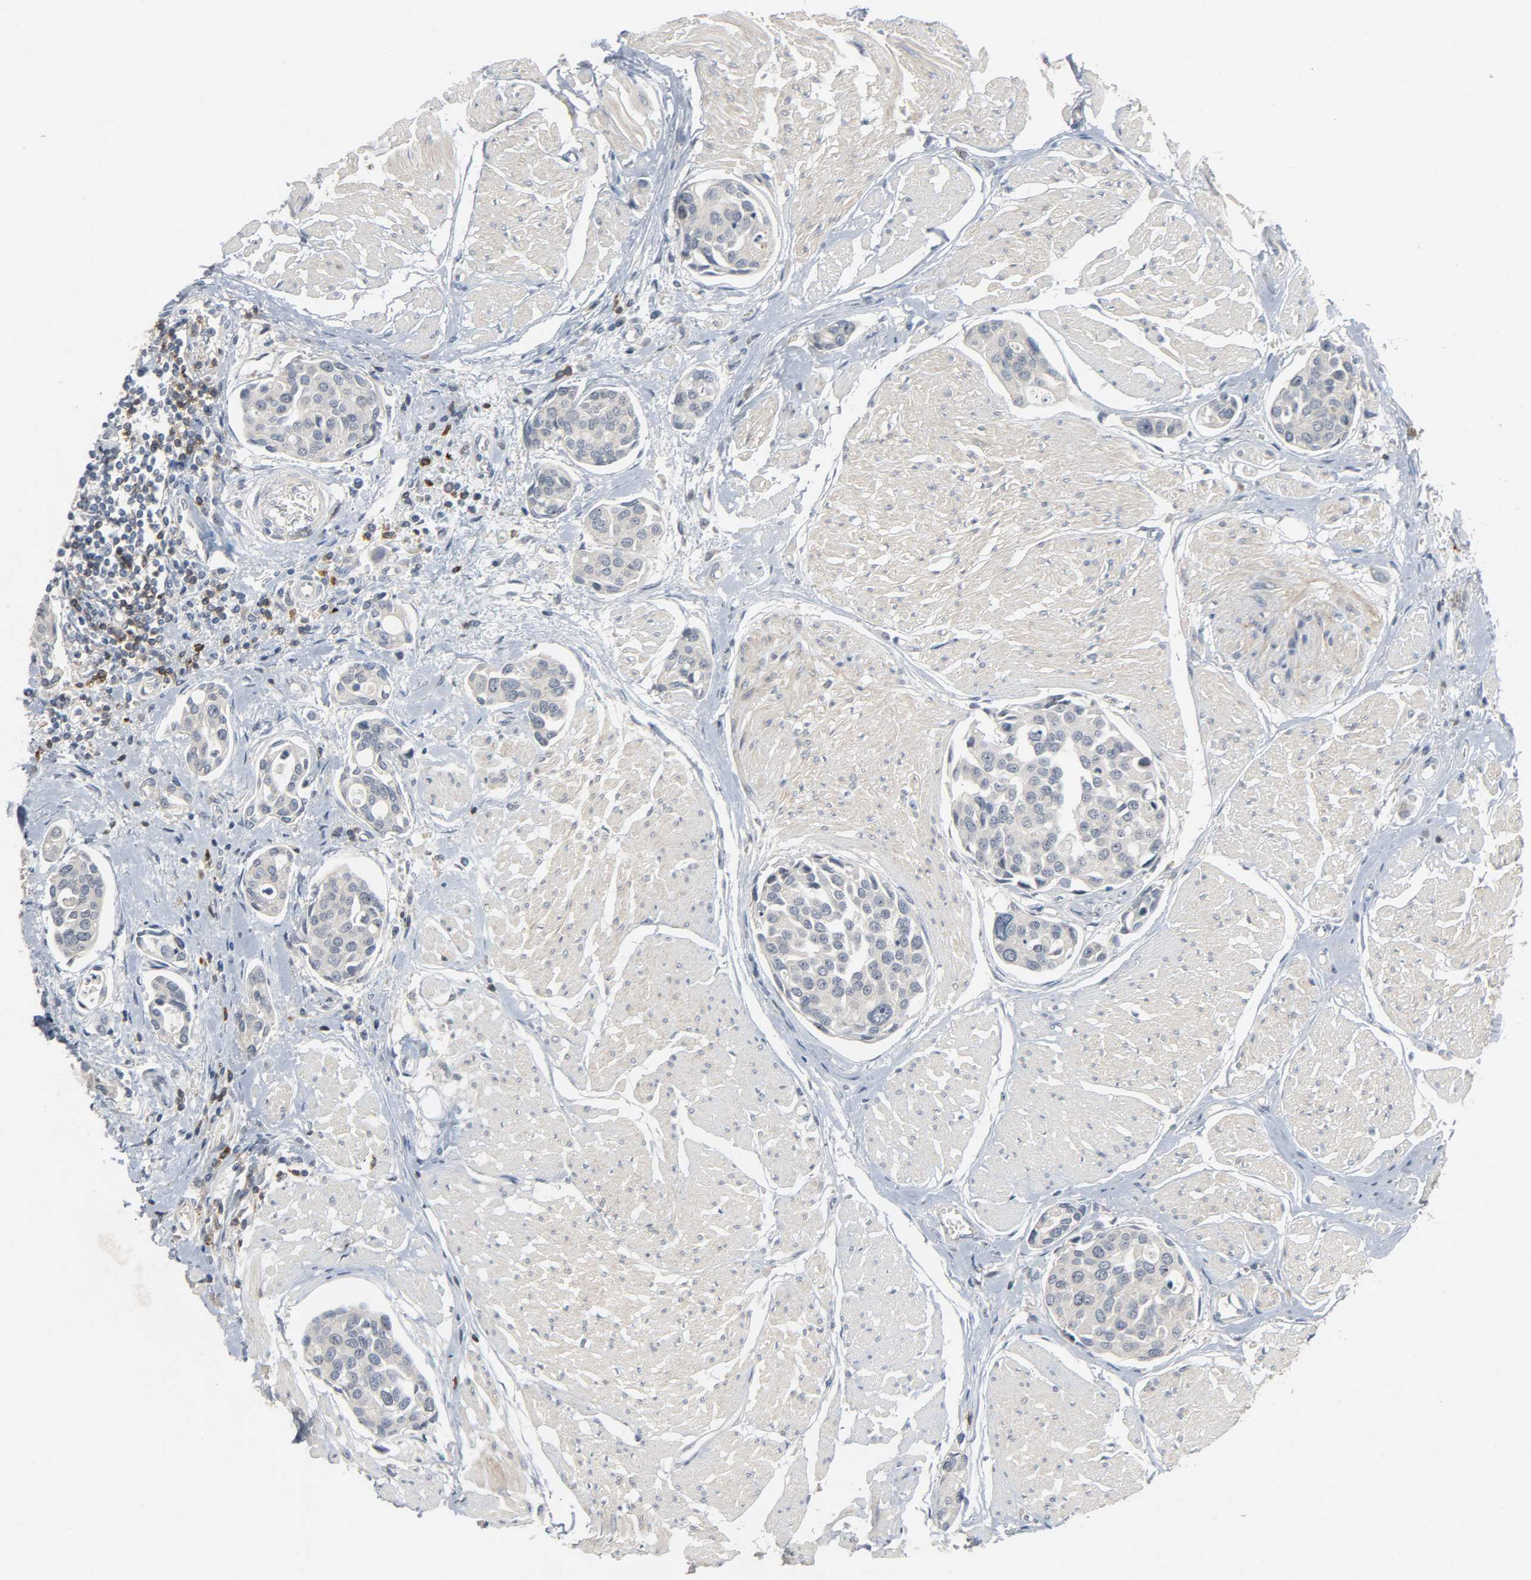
{"staining": {"intensity": "negative", "quantity": "none", "location": "none"}, "tissue": "urothelial cancer", "cell_type": "Tumor cells", "image_type": "cancer", "snomed": [{"axis": "morphology", "description": "Urothelial carcinoma, High grade"}, {"axis": "topography", "description": "Urinary bladder"}], "caption": "Immunohistochemistry image of neoplastic tissue: urothelial cancer stained with DAB (3,3'-diaminobenzidine) exhibits no significant protein expression in tumor cells.", "gene": "CD4", "patient": {"sex": "male", "age": 78}}